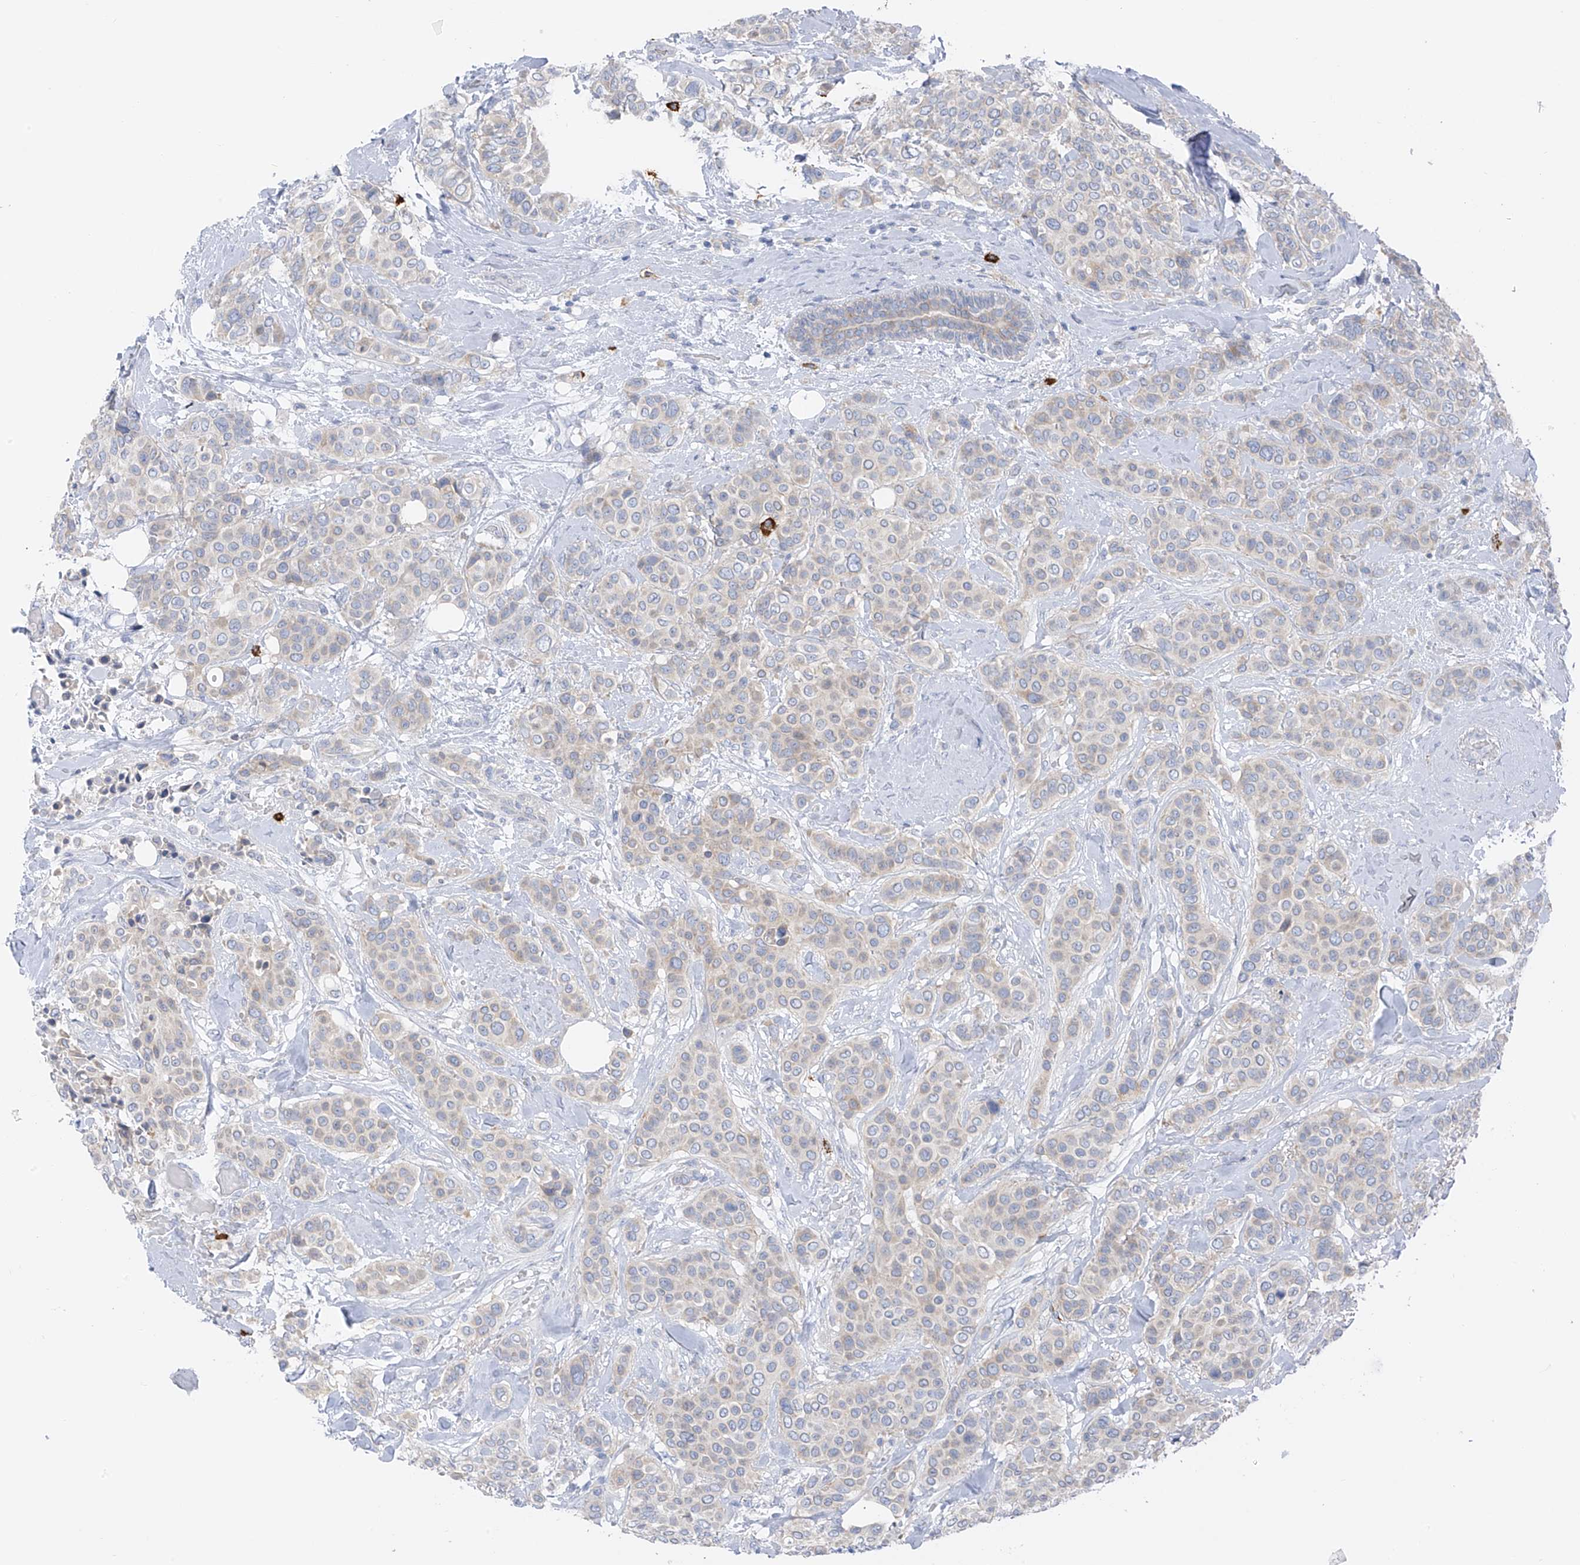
{"staining": {"intensity": "negative", "quantity": "none", "location": "none"}, "tissue": "breast cancer", "cell_type": "Tumor cells", "image_type": "cancer", "snomed": [{"axis": "morphology", "description": "Lobular carcinoma"}, {"axis": "topography", "description": "Breast"}], "caption": "DAB (3,3'-diaminobenzidine) immunohistochemical staining of breast lobular carcinoma displays no significant staining in tumor cells.", "gene": "POMGNT2", "patient": {"sex": "female", "age": 51}}